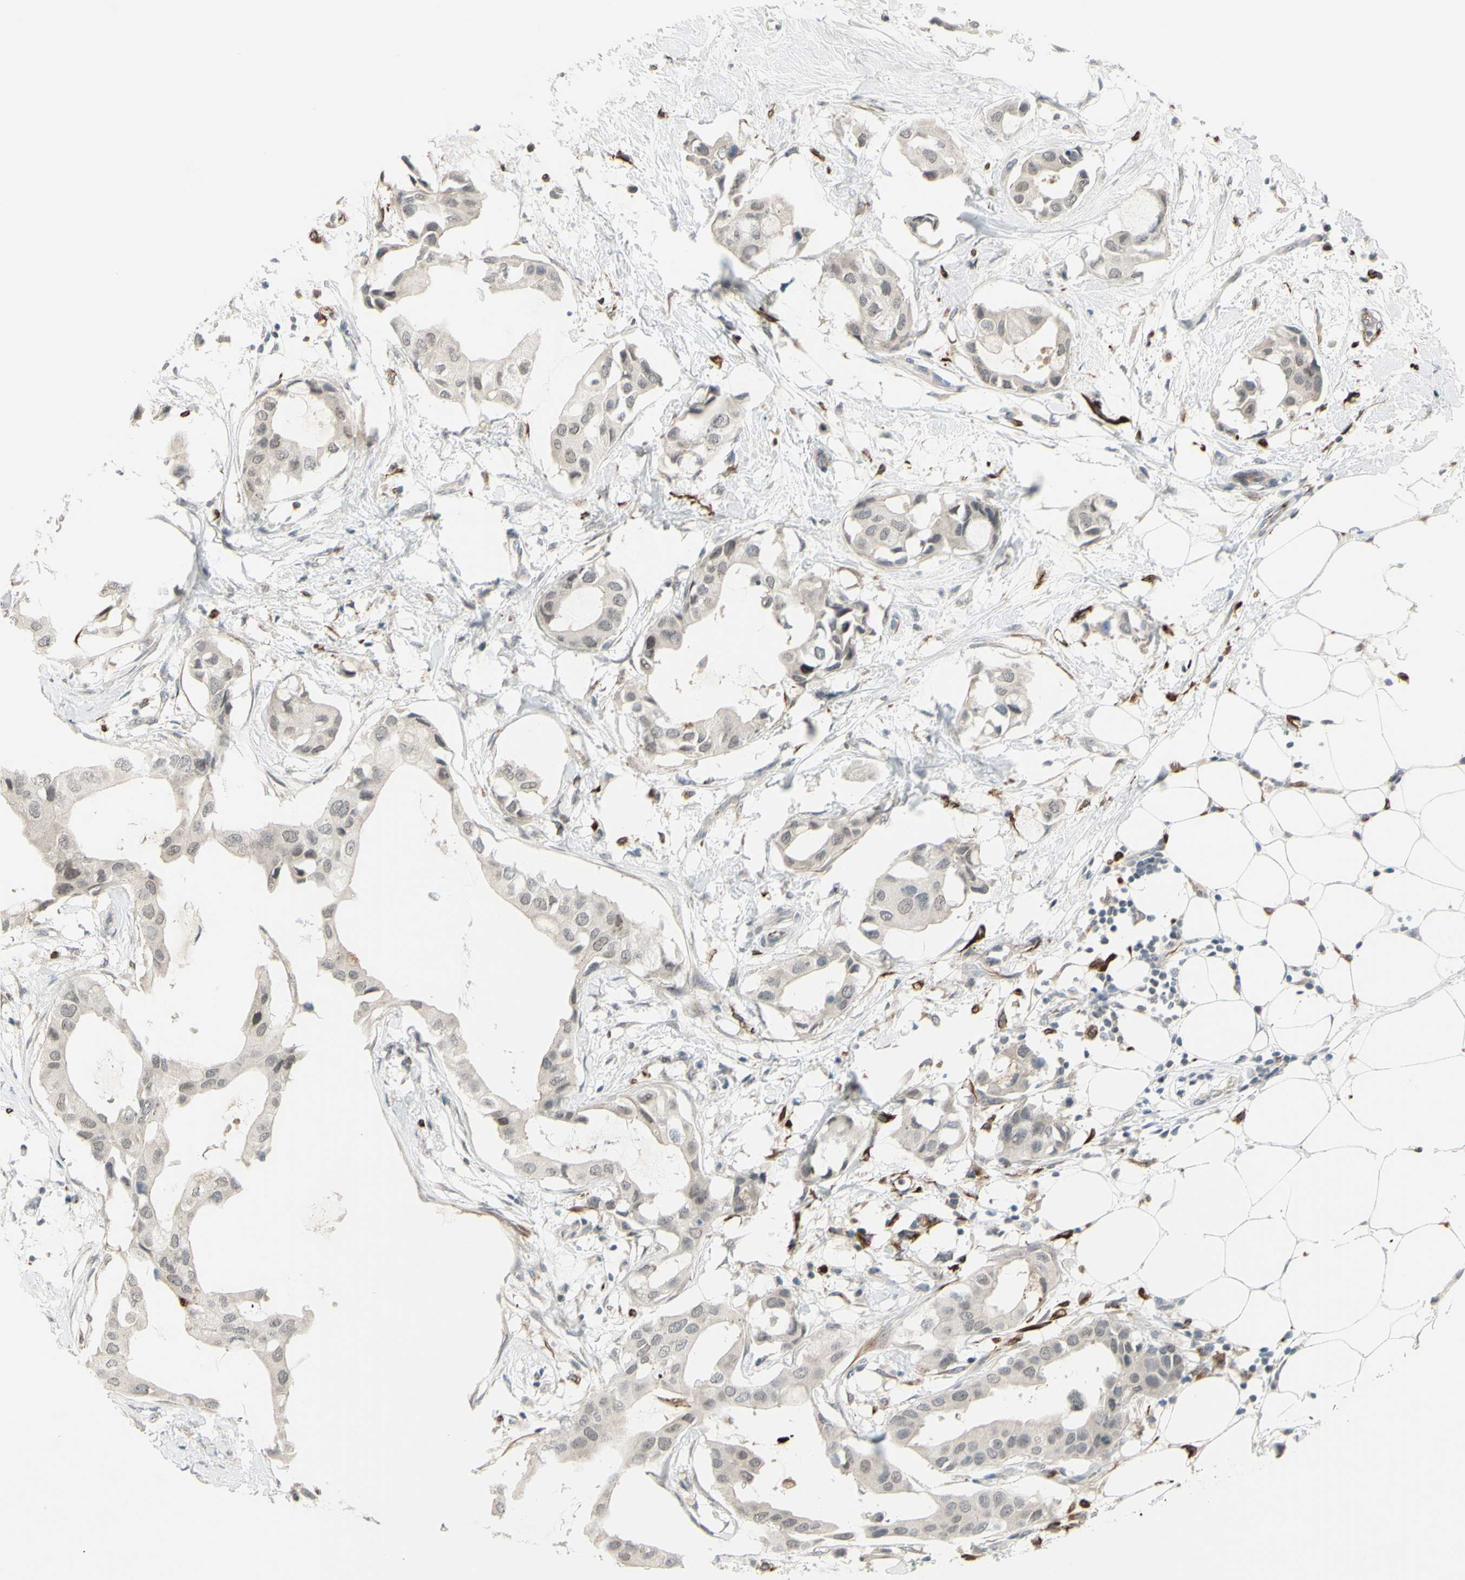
{"staining": {"intensity": "negative", "quantity": "none", "location": "none"}, "tissue": "breast cancer", "cell_type": "Tumor cells", "image_type": "cancer", "snomed": [{"axis": "morphology", "description": "Duct carcinoma"}, {"axis": "topography", "description": "Breast"}], "caption": "Intraductal carcinoma (breast) was stained to show a protein in brown. There is no significant expression in tumor cells.", "gene": "FGFR2", "patient": {"sex": "female", "age": 40}}